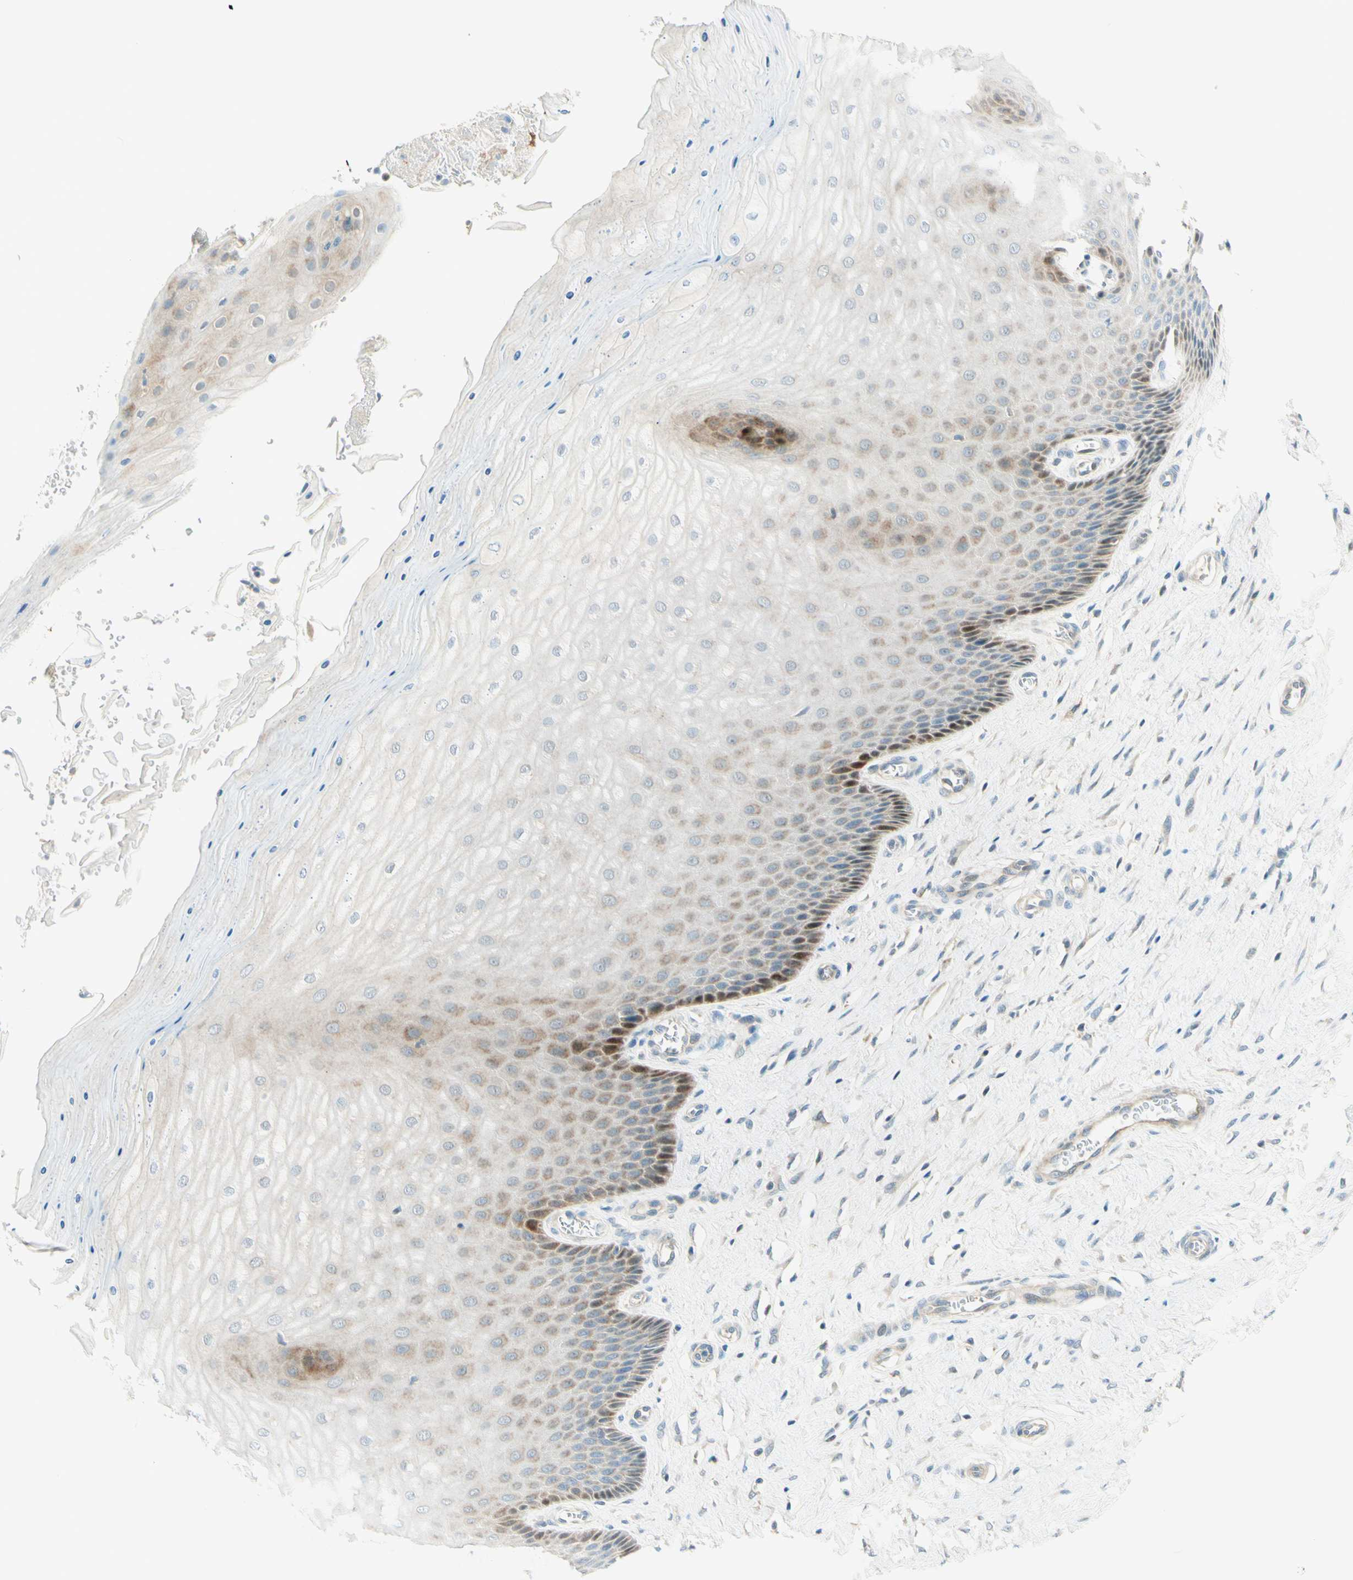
{"staining": {"intensity": "strong", "quantity": ">75%", "location": "cytoplasmic/membranous"}, "tissue": "cervix", "cell_type": "Glandular cells", "image_type": "normal", "snomed": [{"axis": "morphology", "description": "Normal tissue, NOS"}, {"axis": "topography", "description": "Cervix"}], "caption": "Strong cytoplasmic/membranous protein staining is seen in about >75% of glandular cells in cervix.", "gene": "PROM1", "patient": {"sex": "female", "age": 55}}